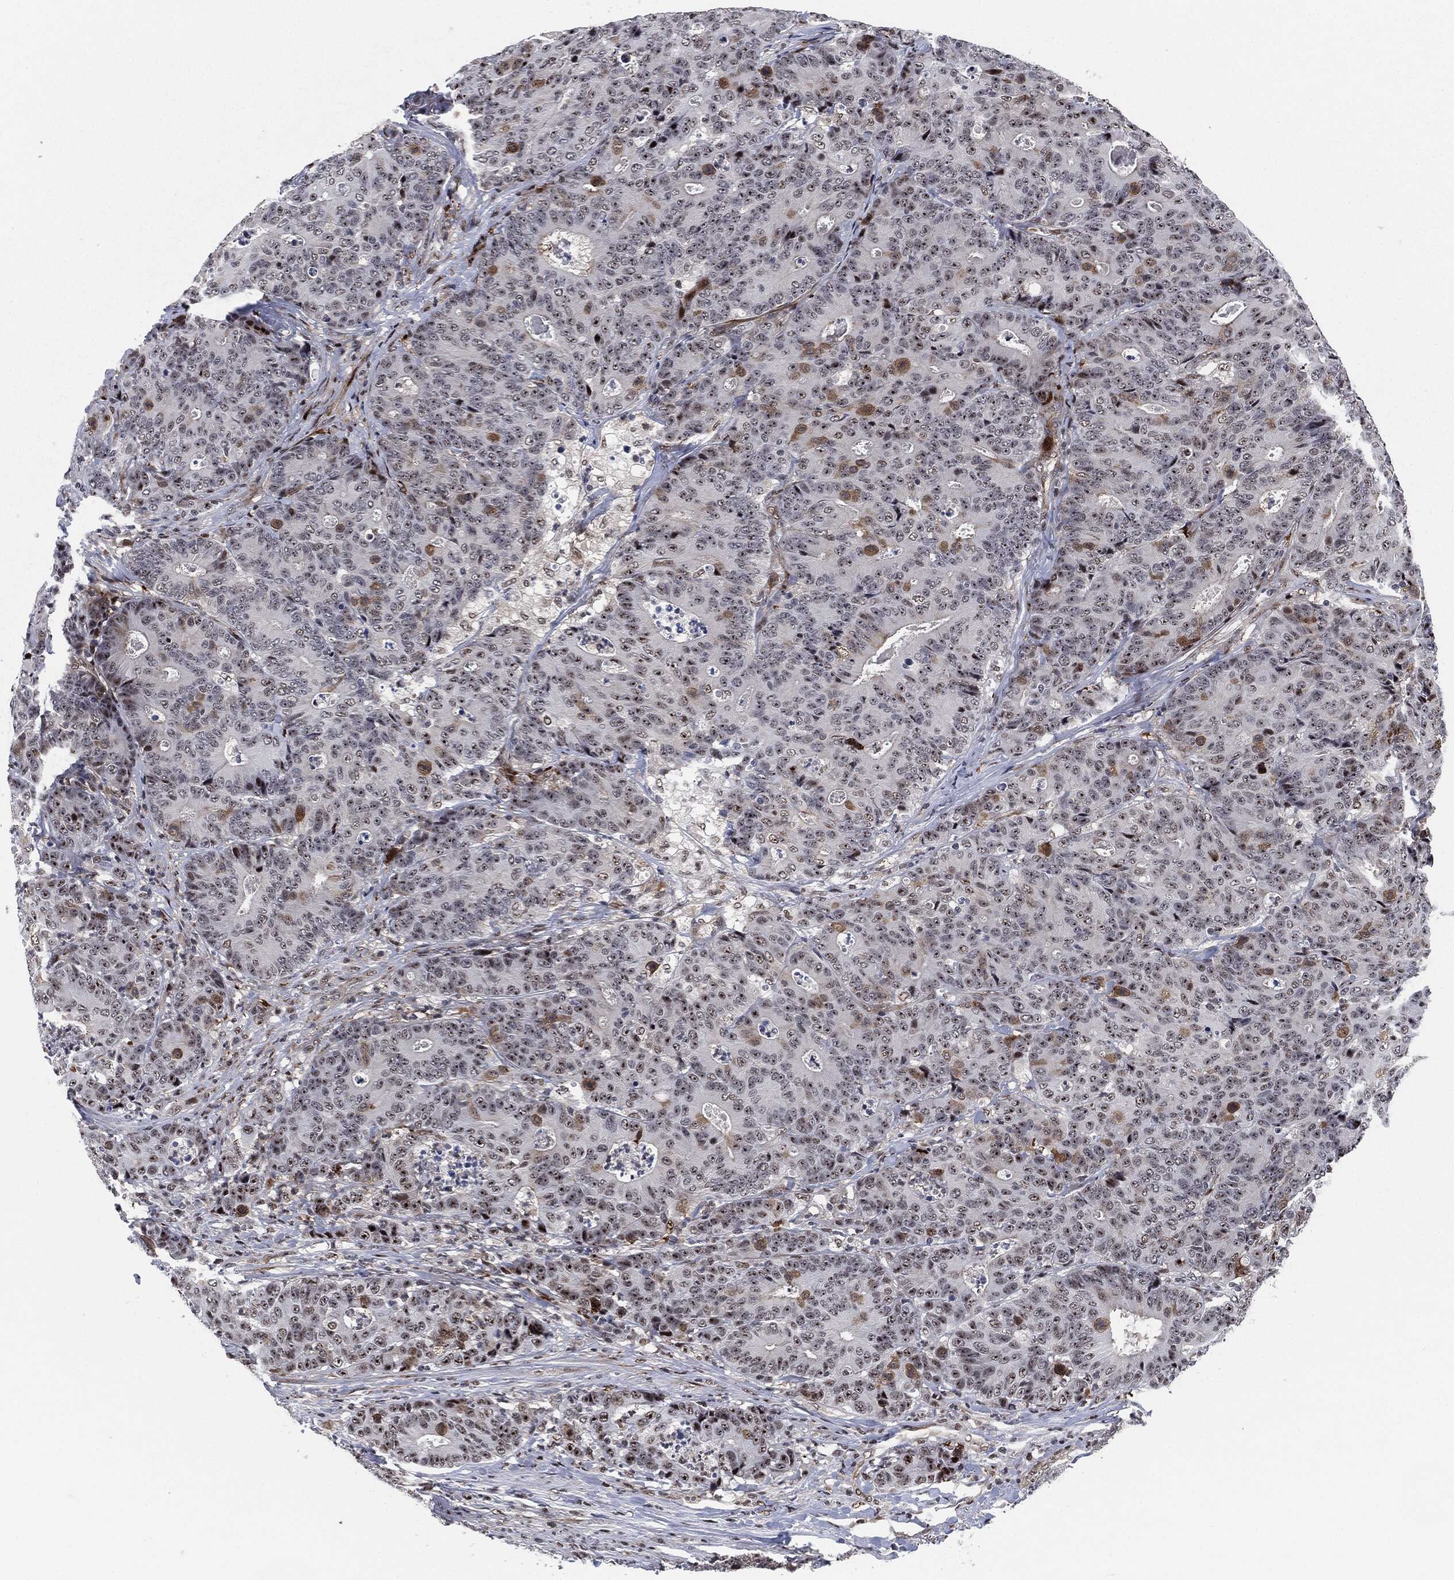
{"staining": {"intensity": "negative", "quantity": "none", "location": "none"}, "tissue": "colorectal cancer", "cell_type": "Tumor cells", "image_type": "cancer", "snomed": [{"axis": "morphology", "description": "Adenocarcinoma, NOS"}, {"axis": "topography", "description": "Colon"}], "caption": "This is a image of IHC staining of colorectal adenocarcinoma, which shows no staining in tumor cells.", "gene": "AKT2", "patient": {"sex": "male", "age": 70}}